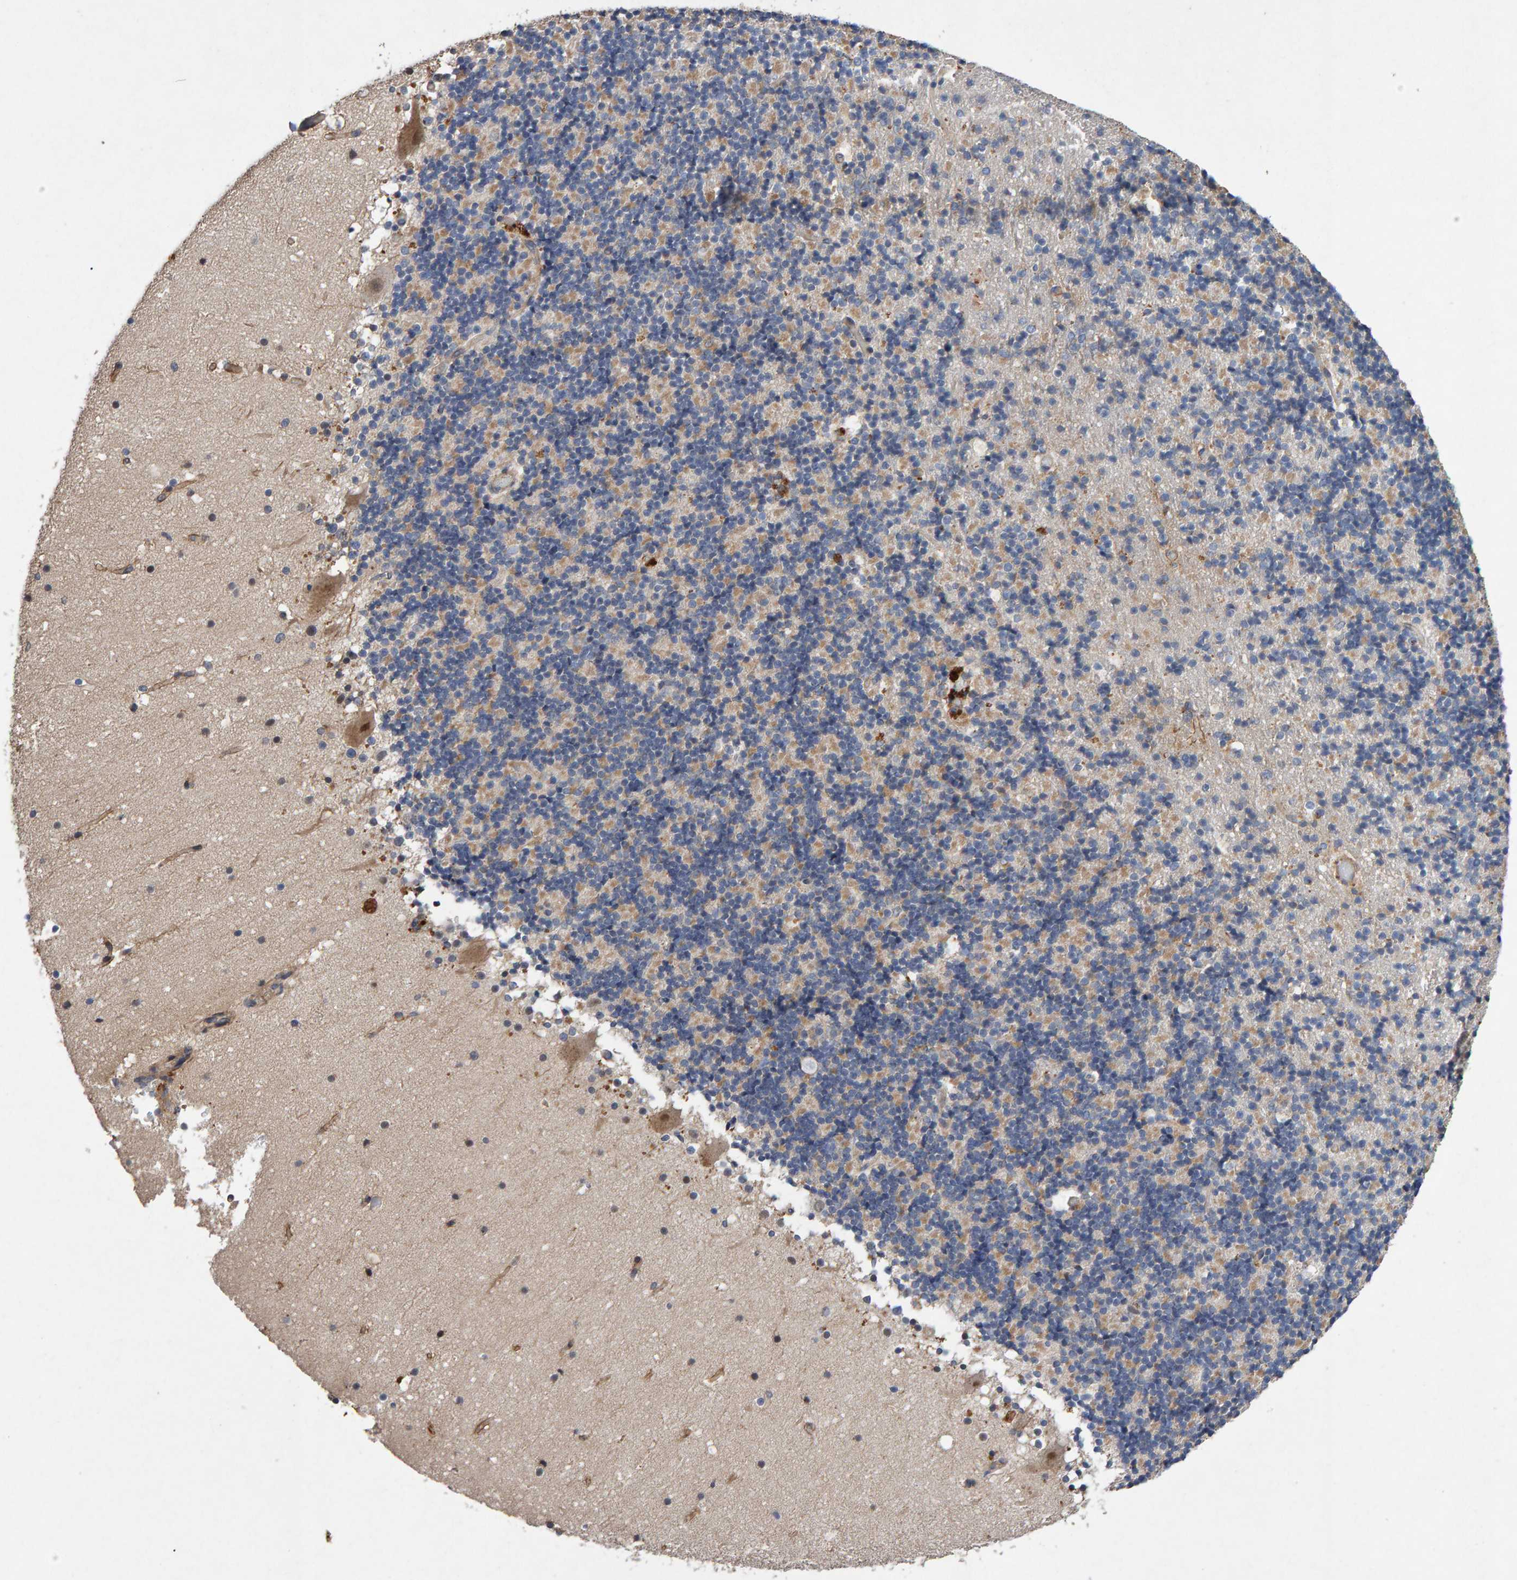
{"staining": {"intensity": "weak", "quantity": "25%-75%", "location": "cytoplasmic/membranous"}, "tissue": "cerebellum", "cell_type": "Cells in granular layer", "image_type": "normal", "snomed": [{"axis": "morphology", "description": "Normal tissue, NOS"}, {"axis": "topography", "description": "Cerebellum"}], "caption": "DAB immunohistochemical staining of unremarkable cerebellum shows weak cytoplasmic/membranous protein expression in approximately 25%-75% of cells in granular layer. (Stains: DAB in brown, nuclei in blue, Microscopy: brightfield microscopy at high magnification).", "gene": "EFR3A", "patient": {"sex": "male", "age": 57}}